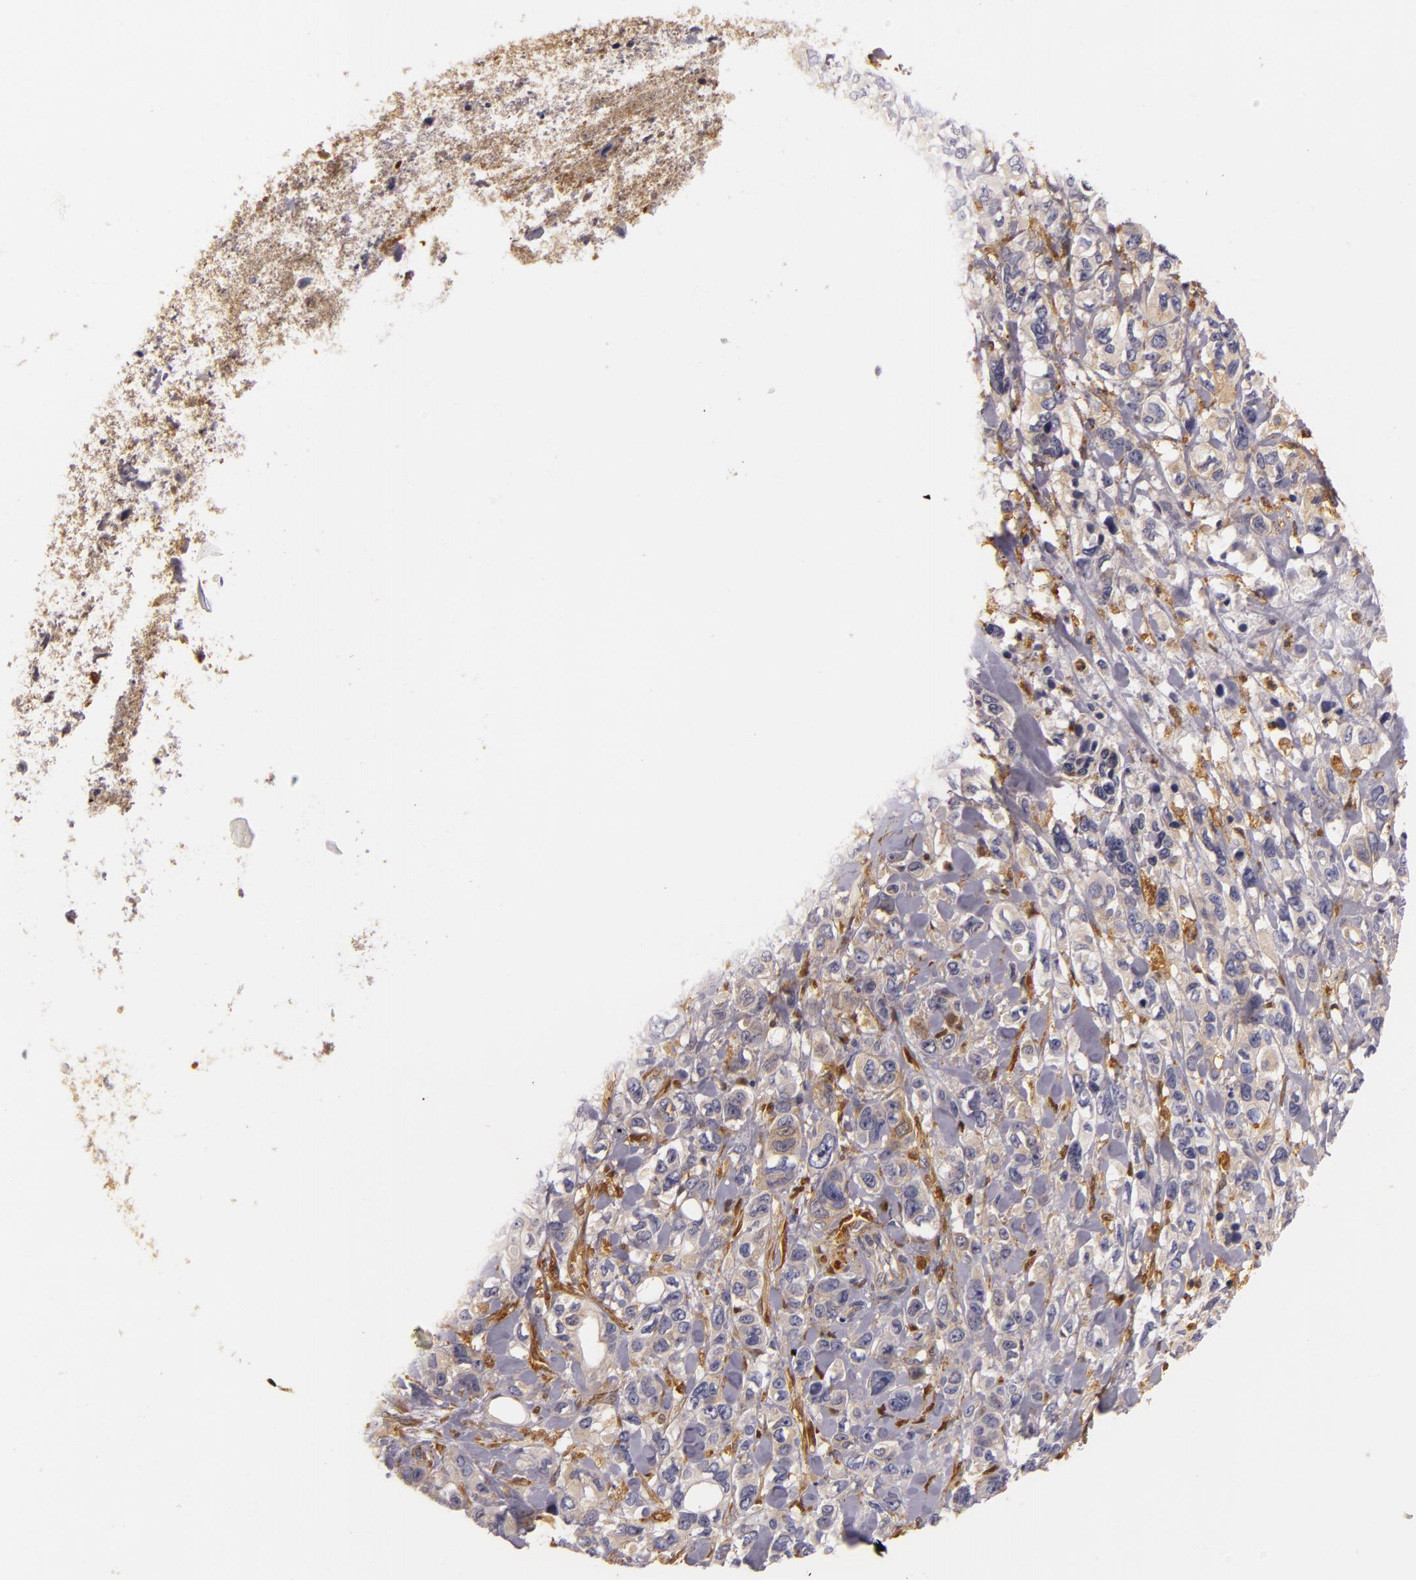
{"staining": {"intensity": "weak", "quantity": ">75%", "location": "cytoplasmic/membranous"}, "tissue": "stomach cancer", "cell_type": "Tumor cells", "image_type": "cancer", "snomed": [{"axis": "morphology", "description": "Adenocarcinoma, NOS"}, {"axis": "topography", "description": "Stomach, upper"}], "caption": "Tumor cells show low levels of weak cytoplasmic/membranous staining in approximately >75% of cells in stomach cancer (adenocarcinoma). The staining is performed using DAB (3,3'-diaminobenzidine) brown chromogen to label protein expression. The nuclei are counter-stained blue using hematoxylin.", "gene": "TOM1", "patient": {"sex": "male", "age": 47}}